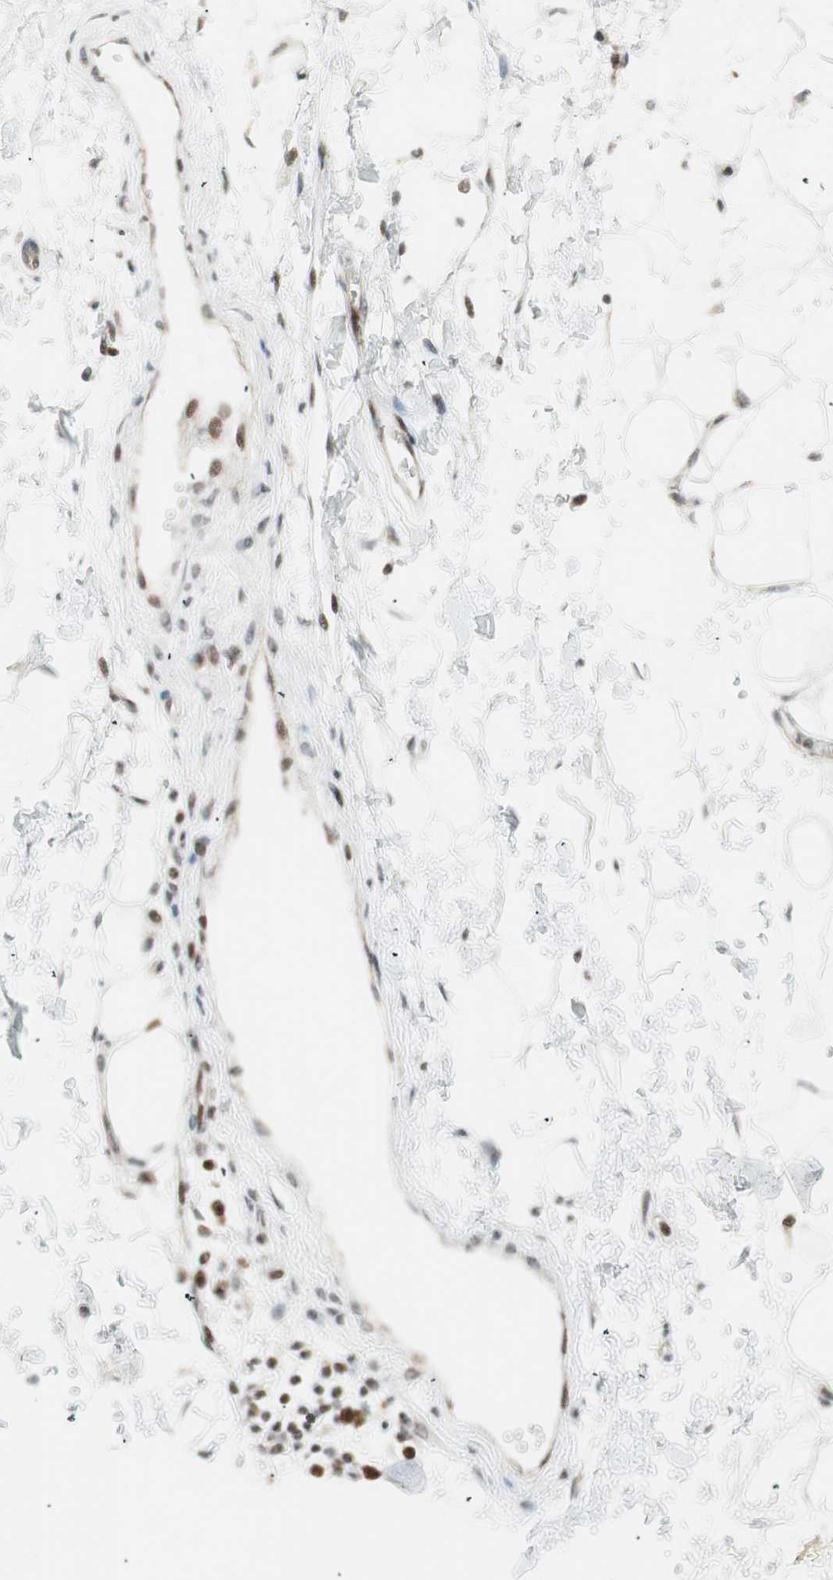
{"staining": {"intensity": "negative", "quantity": "none", "location": "none"}, "tissue": "adipose tissue", "cell_type": "Adipocytes", "image_type": "normal", "snomed": [{"axis": "morphology", "description": "Normal tissue, NOS"}, {"axis": "topography", "description": "Soft tissue"}], "caption": "Adipocytes show no significant protein expression in normal adipose tissue. (IHC, brightfield microscopy, high magnification).", "gene": "TPT1", "patient": {"sex": "male", "age": 72}}